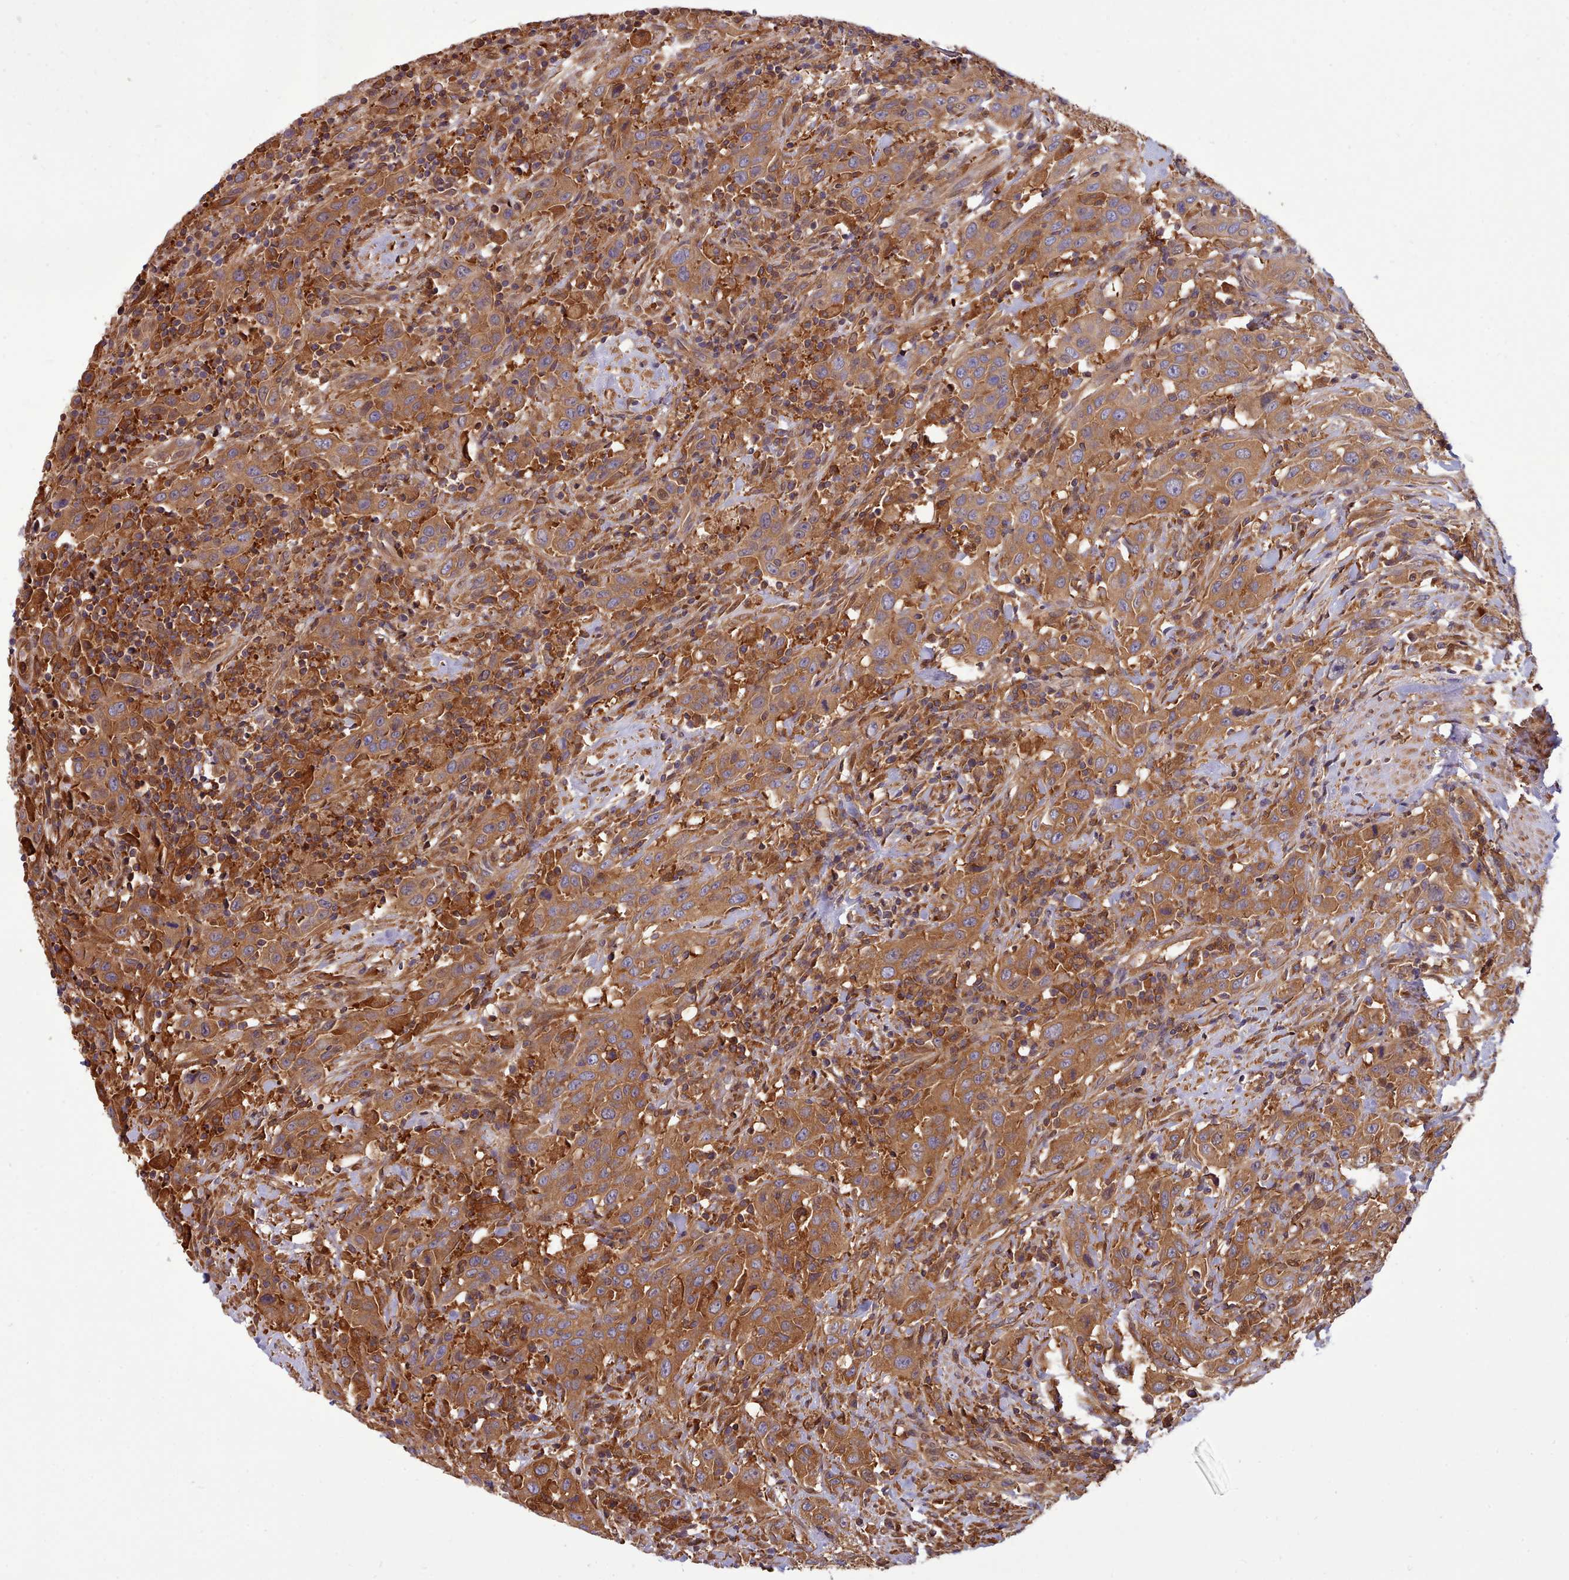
{"staining": {"intensity": "moderate", "quantity": ">75%", "location": "cytoplasmic/membranous"}, "tissue": "urothelial cancer", "cell_type": "Tumor cells", "image_type": "cancer", "snomed": [{"axis": "morphology", "description": "Urothelial carcinoma, High grade"}, {"axis": "topography", "description": "Urinary bladder"}], "caption": "Protein analysis of urothelial carcinoma (high-grade) tissue shows moderate cytoplasmic/membranous expression in approximately >75% of tumor cells. (IHC, brightfield microscopy, high magnification).", "gene": "SLC4A9", "patient": {"sex": "male", "age": 61}}